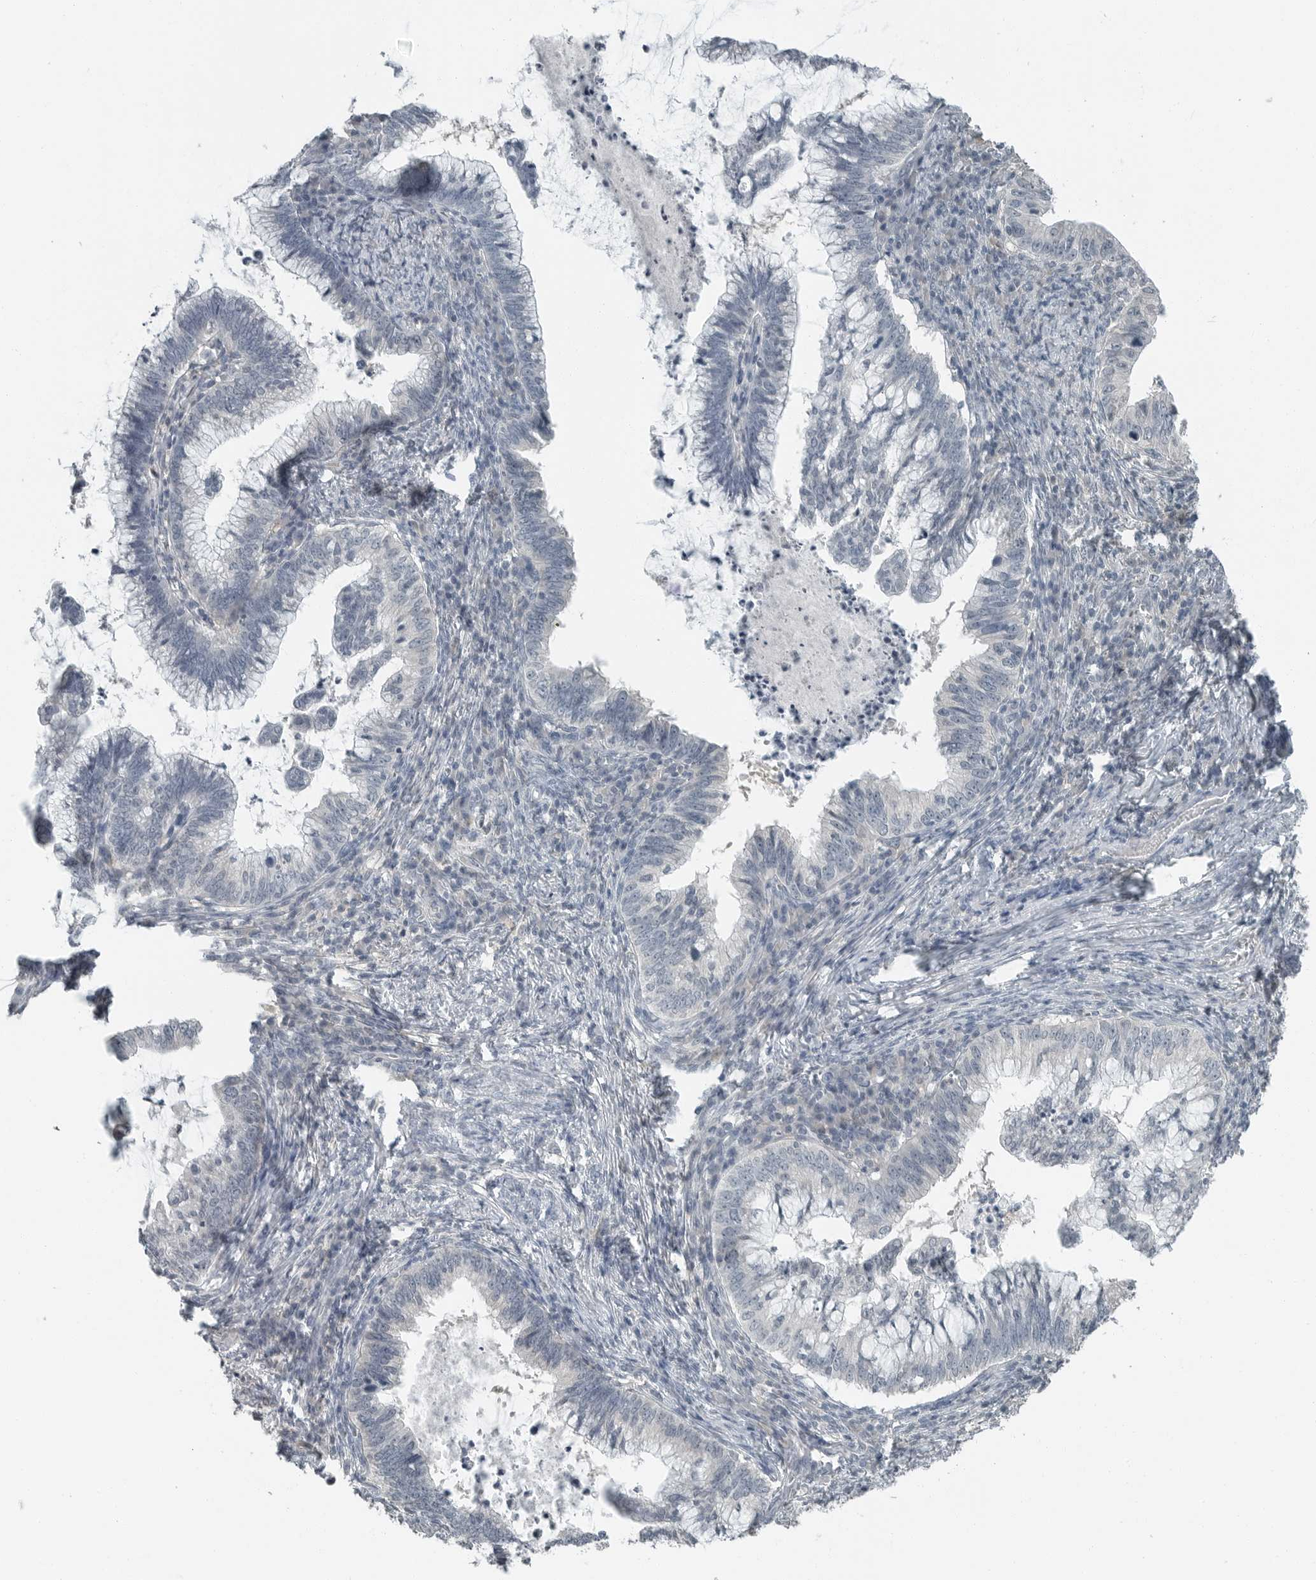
{"staining": {"intensity": "negative", "quantity": "none", "location": "none"}, "tissue": "cervical cancer", "cell_type": "Tumor cells", "image_type": "cancer", "snomed": [{"axis": "morphology", "description": "Adenocarcinoma, NOS"}, {"axis": "topography", "description": "Cervix"}], "caption": "This is a micrograph of IHC staining of adenocarcinoma (cervical), which shows no positivity in tumor cells.", "gene": "KYAT1", "patient": {"sex": "female", "age": 36}}